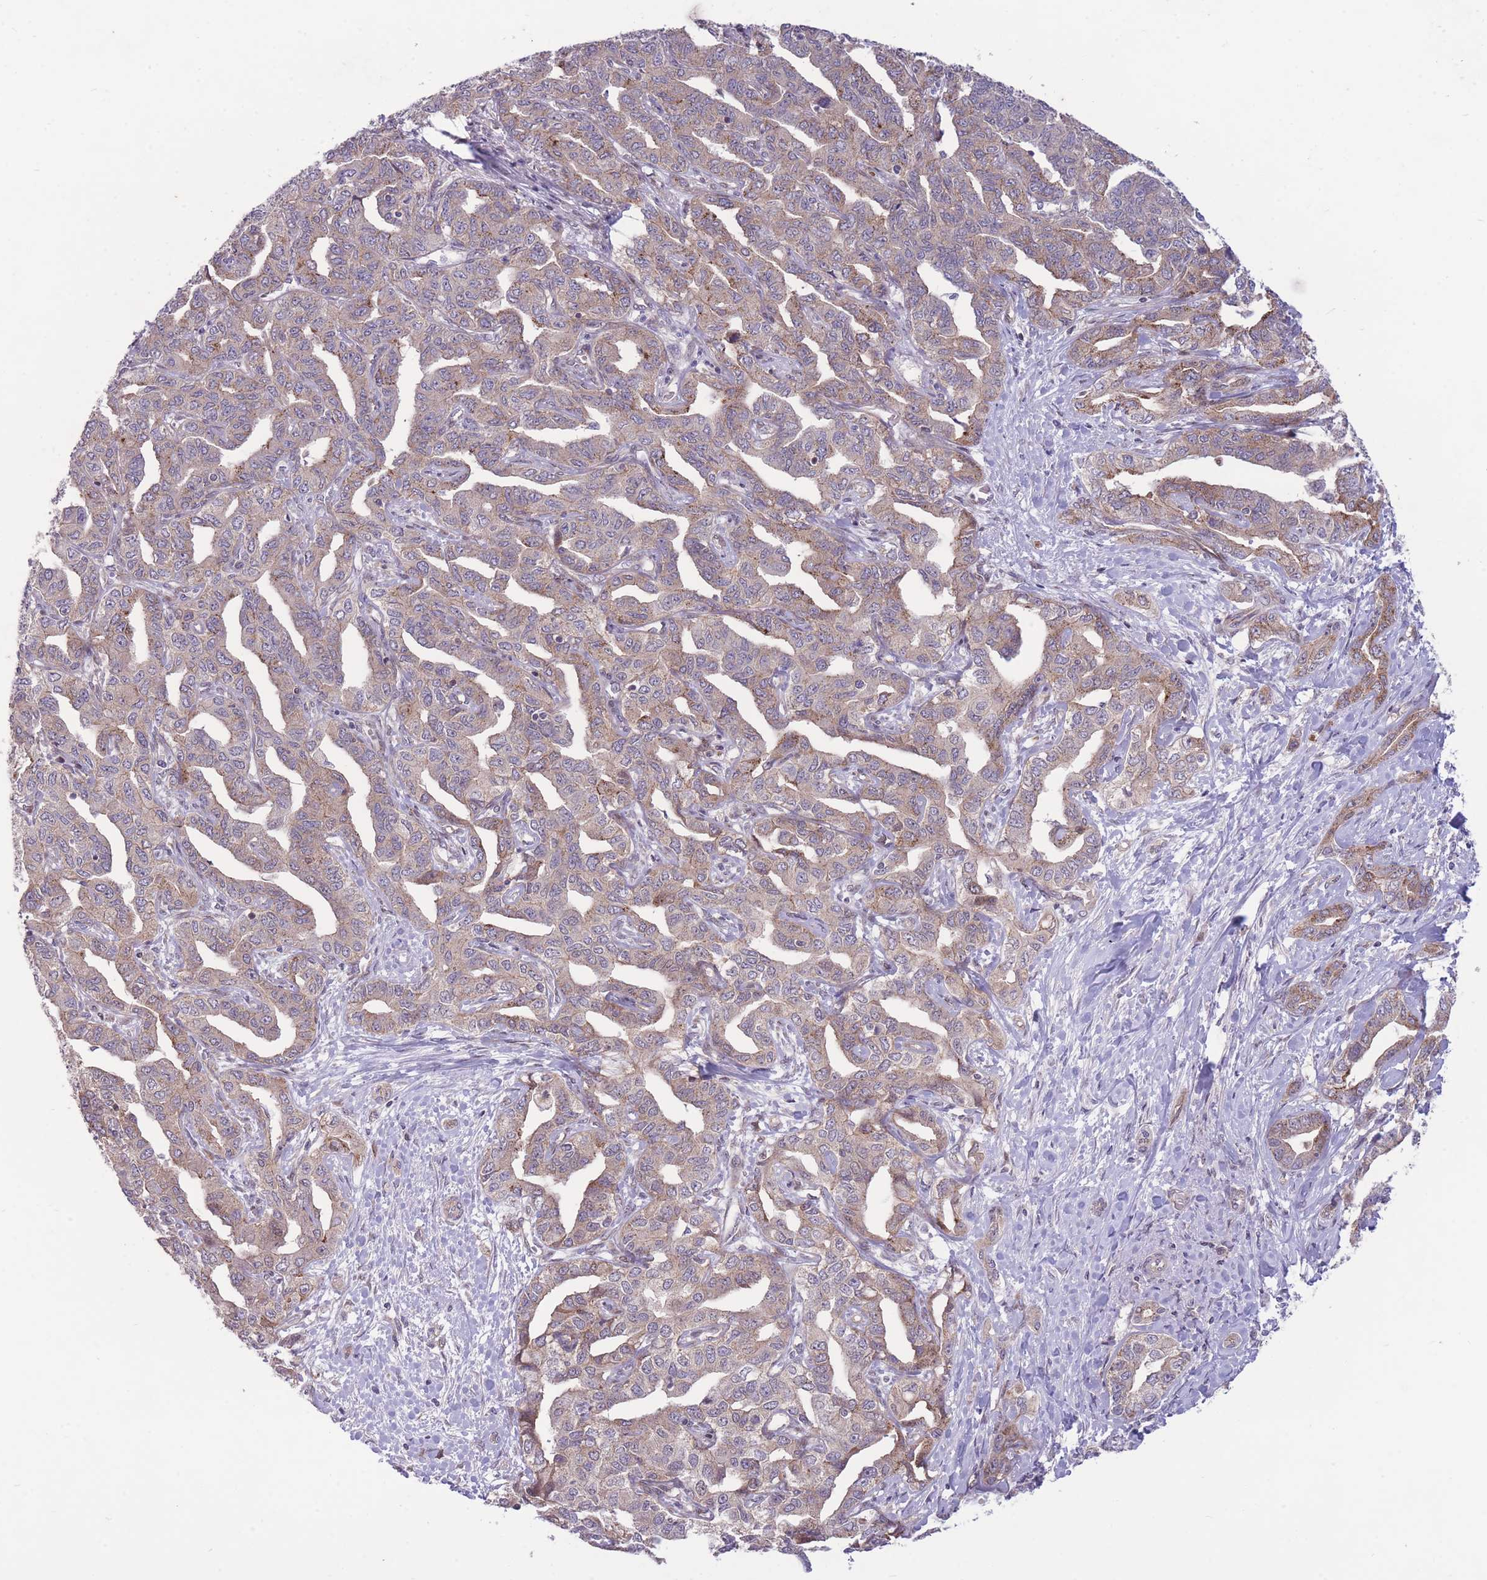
{"staining": {"intensity": "weak", "quantity": ">75%", "location": "cytoplasmic/membranous"}, "tissue": "liver cancer", "cell_type": "Tumor cells", "image_type": "cancer", "snomed": [{"axis": "morphology", "description": "Cholangiocarcinoma"}, {"axis": "topography", "description": "Liver"}], "caption": "A high-resolution histopathology image shows IHC staining of liver cholangiocarcinoma, which displays weak cytoplasmic/membranous staining in approximately >75% of tumor cells.", "gene": "RIC8A", "patient": {"sex": "male", "age": 59}}